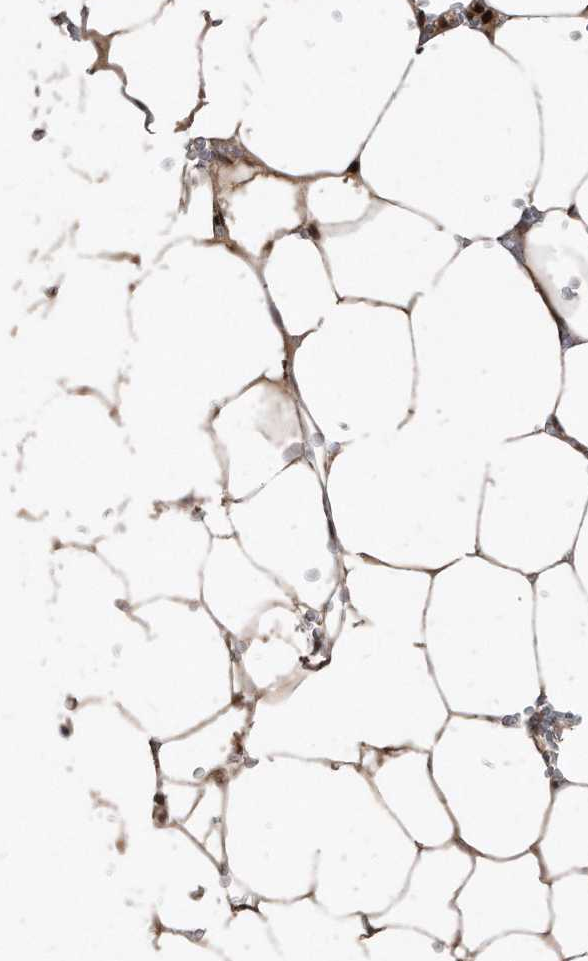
{"staining": {"intensity": "strong", "quantity": "25%-75%", "location": "nuclear"}, "tissue": "bone marrow", "cell_type": "Hematopoietic cells", "image_type": "normal", "snomed": [{"axis": "morphology", "description": "Normal tissue, NOS"}, {"axis": "topography", "description": "Bone marrow"}], "caption": "About 25%-75% of hematopoietic cells in normal bone marrow display strong nuclear protein positivity as visualized by brown immunohistochemical staining.", "gene": "DUSP22", "patient": {"sex": "male", "age": 70}}